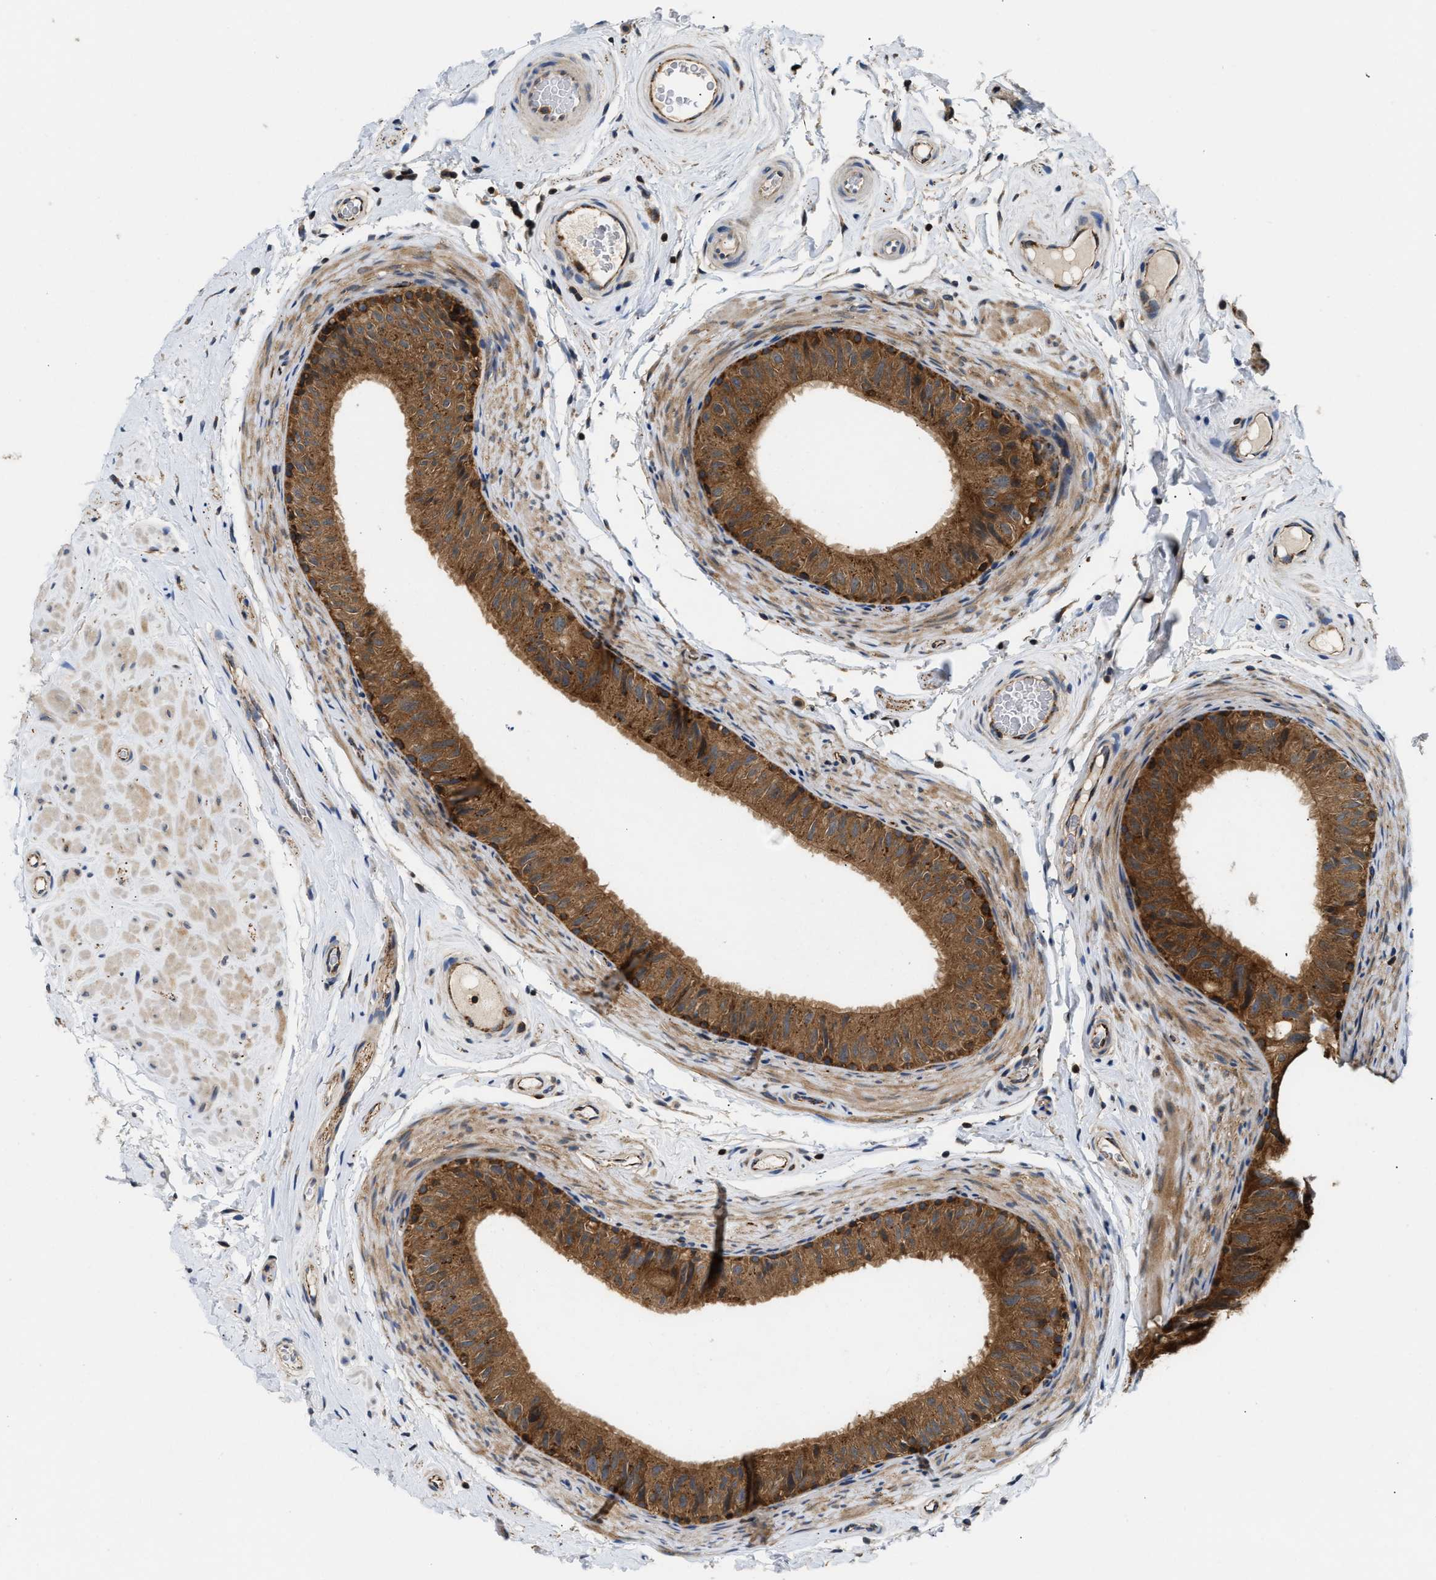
{"staining": {"intensity": "strong", "quantity": ">75%", "location": "cytoplasmic/membranous"}, "tissue": "epididymis", "cell_type": "Glandular cells", "image_type": "normal", "snomed": [{"axis": "morphology", "description": "Normal tissue, NOS"}, {"axis": "topography", "description": "Epididymis"}], "caption": "Glandular cells reveal strong cytoplasmic/membranous staining in approximately >75% of cells in unremarkable epididymis. The protein of interest is stained brown, and the nuclei are stained in blue (DAB IHC with brightfield microscopy, high magnification).", "gene": "CCM2", "patient": {"sex": "male", "age": 34}}